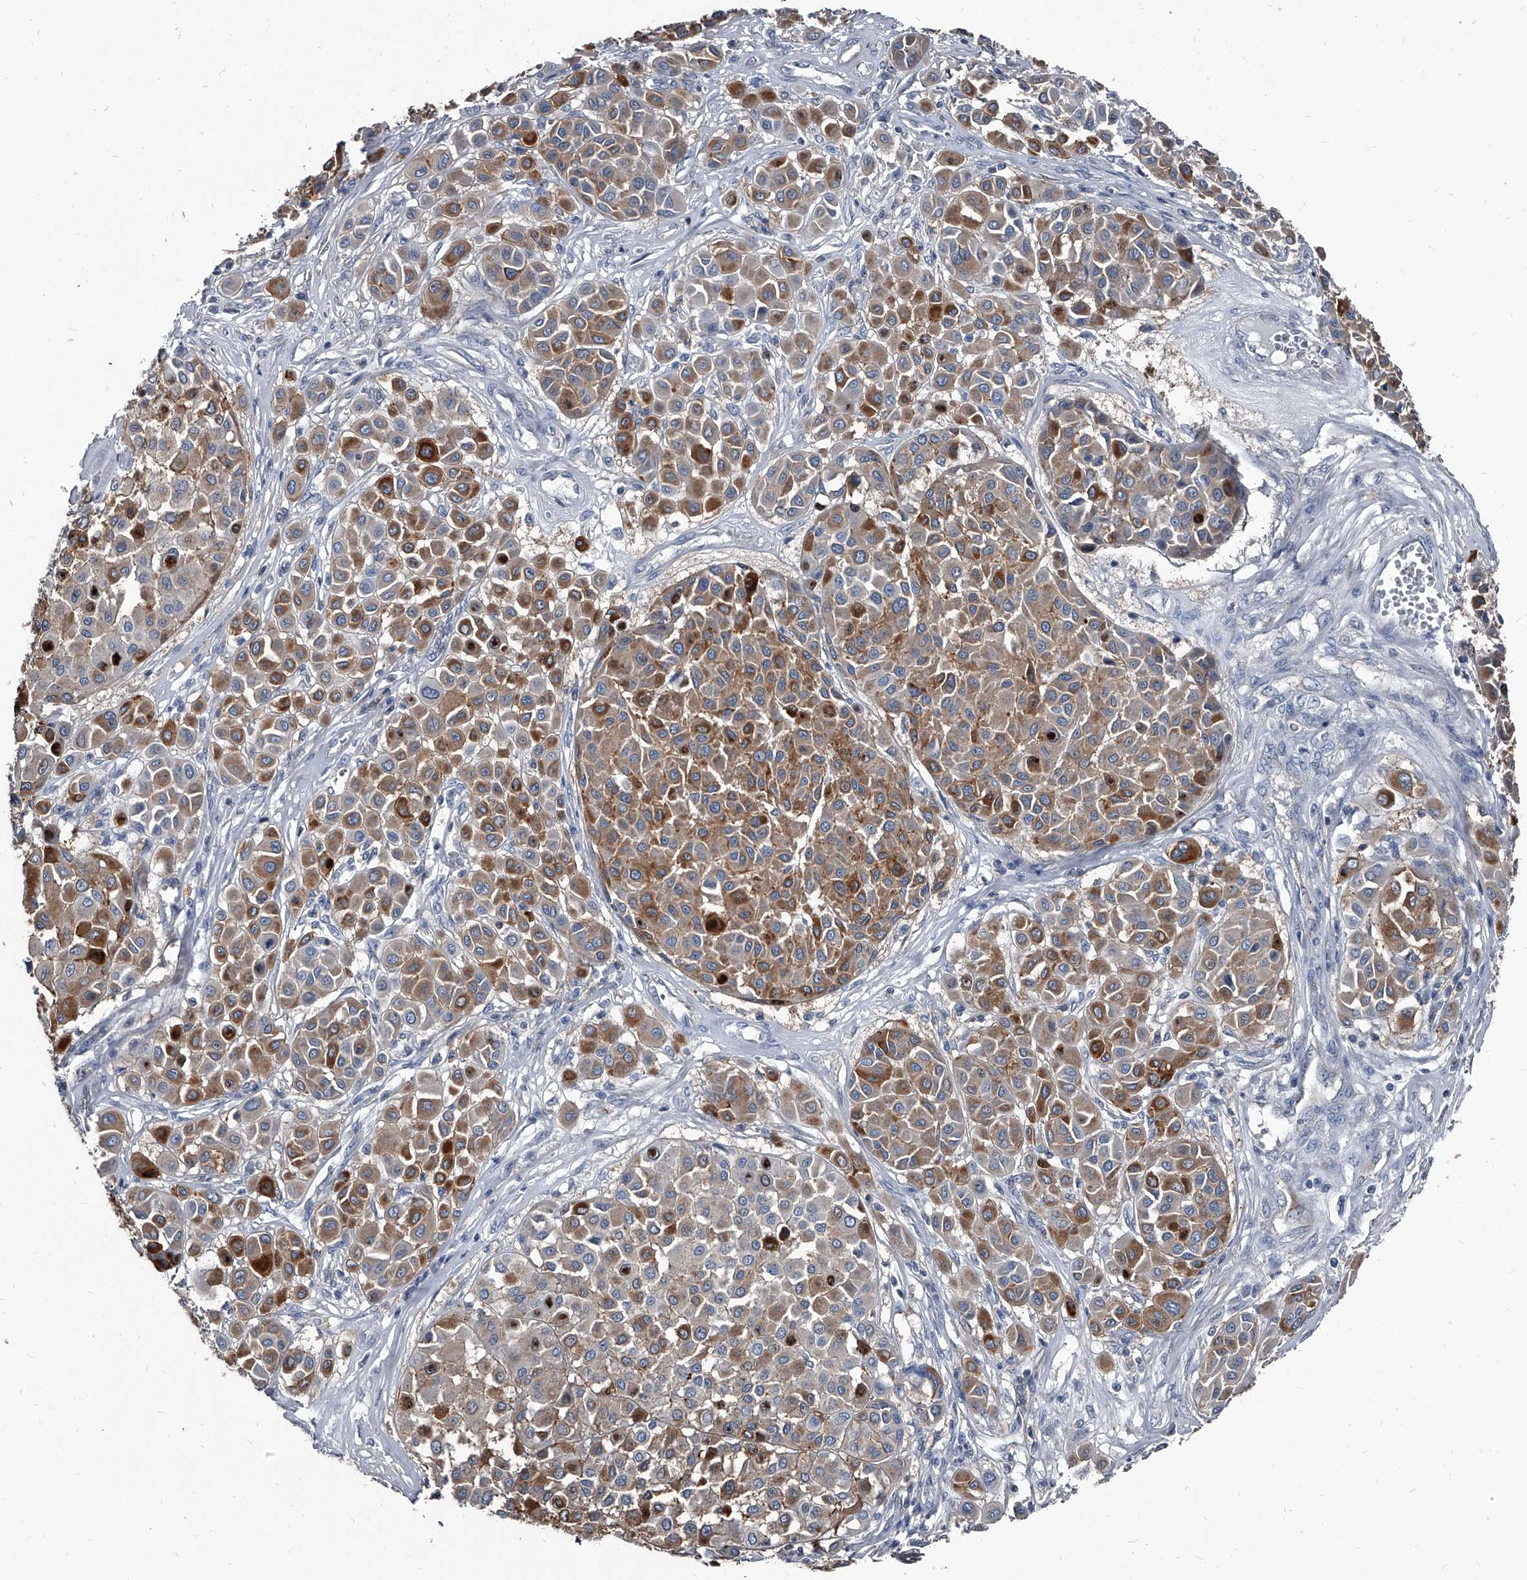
{"staining": {"intensity": "moderate", "quantity": ">75%", "location": "cytoplasmic/membranous"}, "tissue": "melanoma", "cell_type": "Tumor cells", "image_type": "cancer", "snomed": [{"axis": "morphology", "description": "Malignant melanoma, Metastatic site"}, {"axis": "topography", "description": "Soft tissue"}], "caption": "An image showing moderate cytoplasmic/membranous staining in about >75% of tumor cells in melanoma, as visualized by brown immunohistochemical staining.", "gene": "PGLYRP3", "patient": {"sex": "male", "age": 41}}